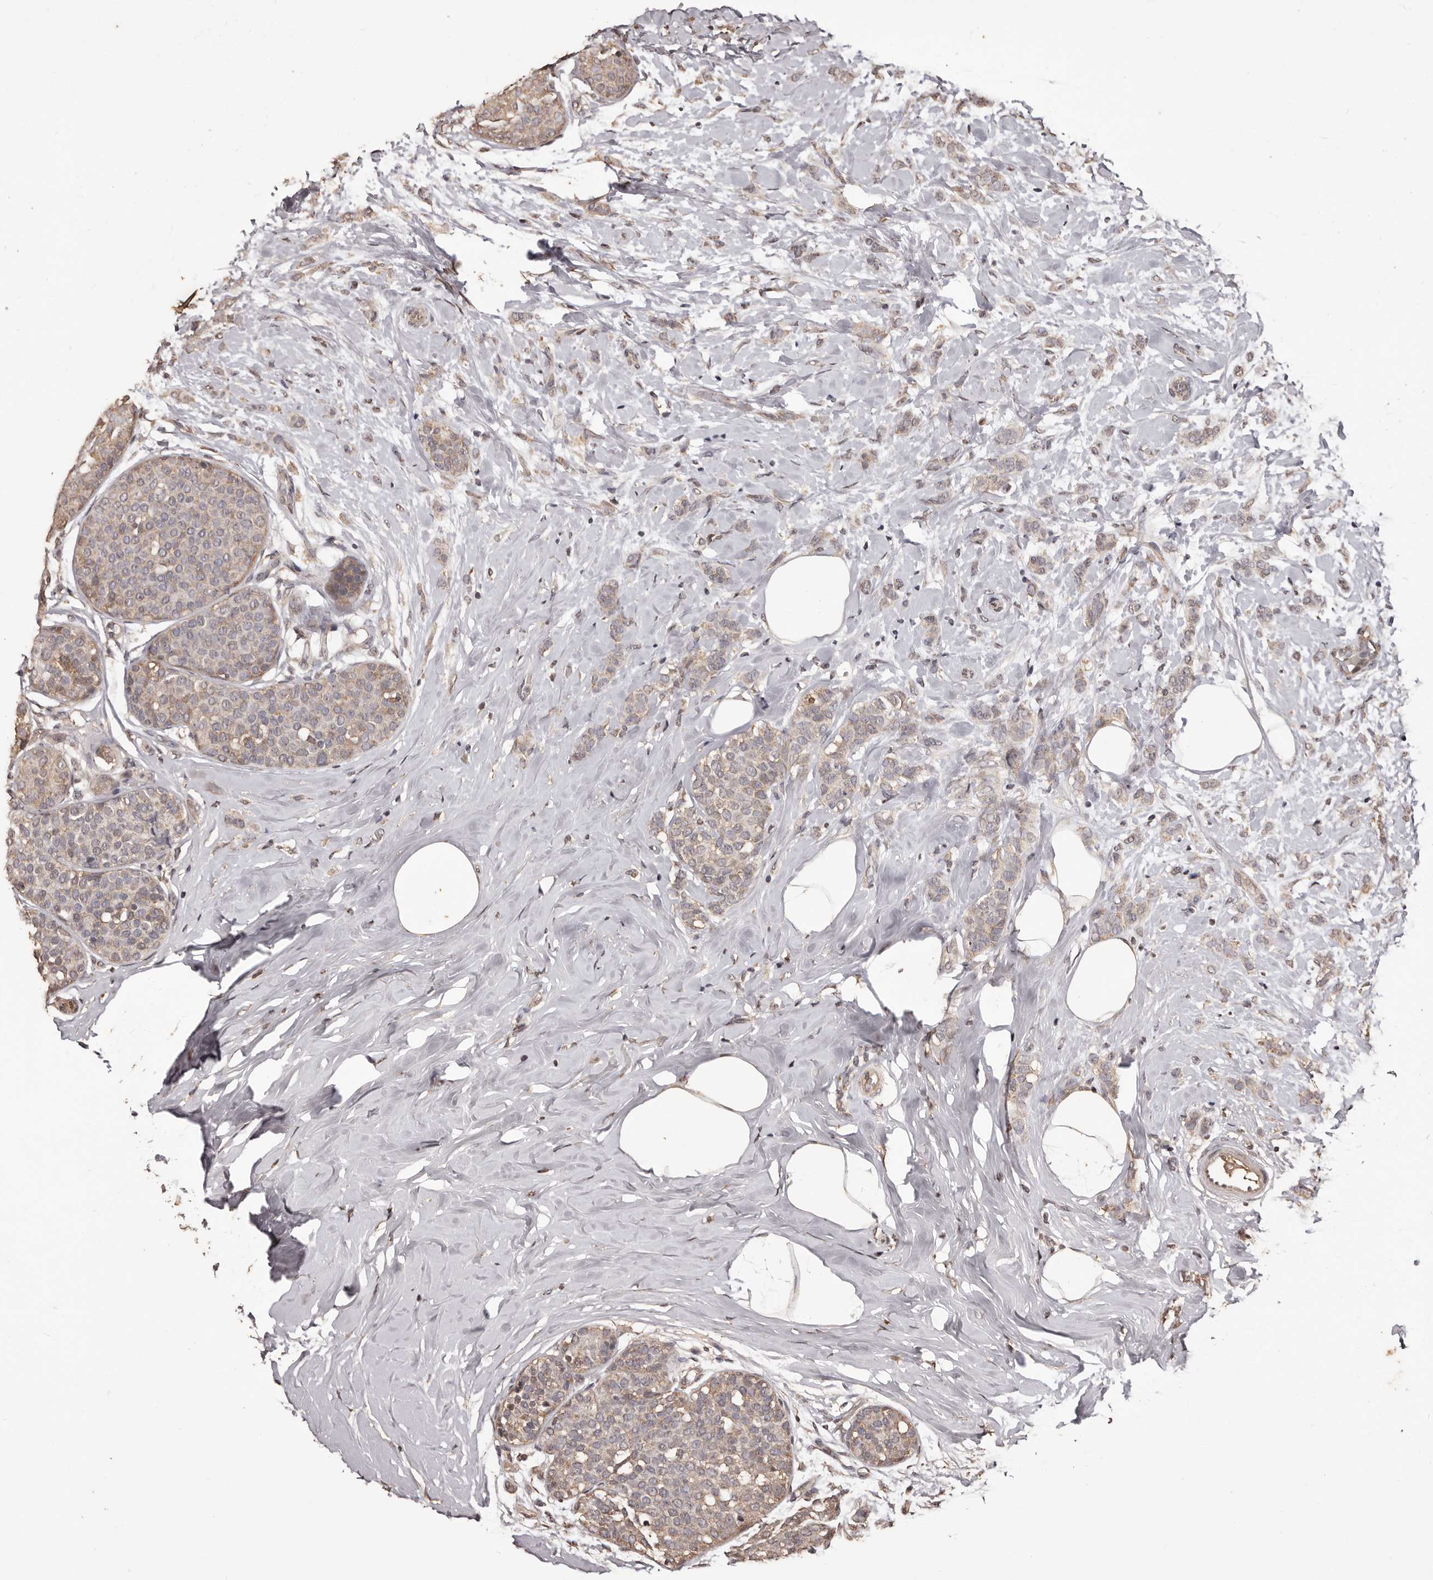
{"staining": {"intensity": "weak", "quantity": "25%-75%", "location": "cytoplasmic/membranous"}, "tissue": "breast cancer", "cell_type": "Tumor cells", "image_type": "cancer", "snomed": [{"axis": "morphology", "description": "Lobular carcinoma, in situ"}, {"axis": "morphology", "description": "Lobular carcinoma"}, {"axis": "topography", "description": "Breast"}], "caption": "IHC image of neoplastic tissue: human lobular carcinoma (breast) stained using IHC reveals low levels of weak protein expression localized specifically in the cytoplasmic/membranous of tumor cells, appearing as a cytoplasmic/membranous brown color.", "gene": "NAV1", "patient": {"sex": "female", "age": 41}}